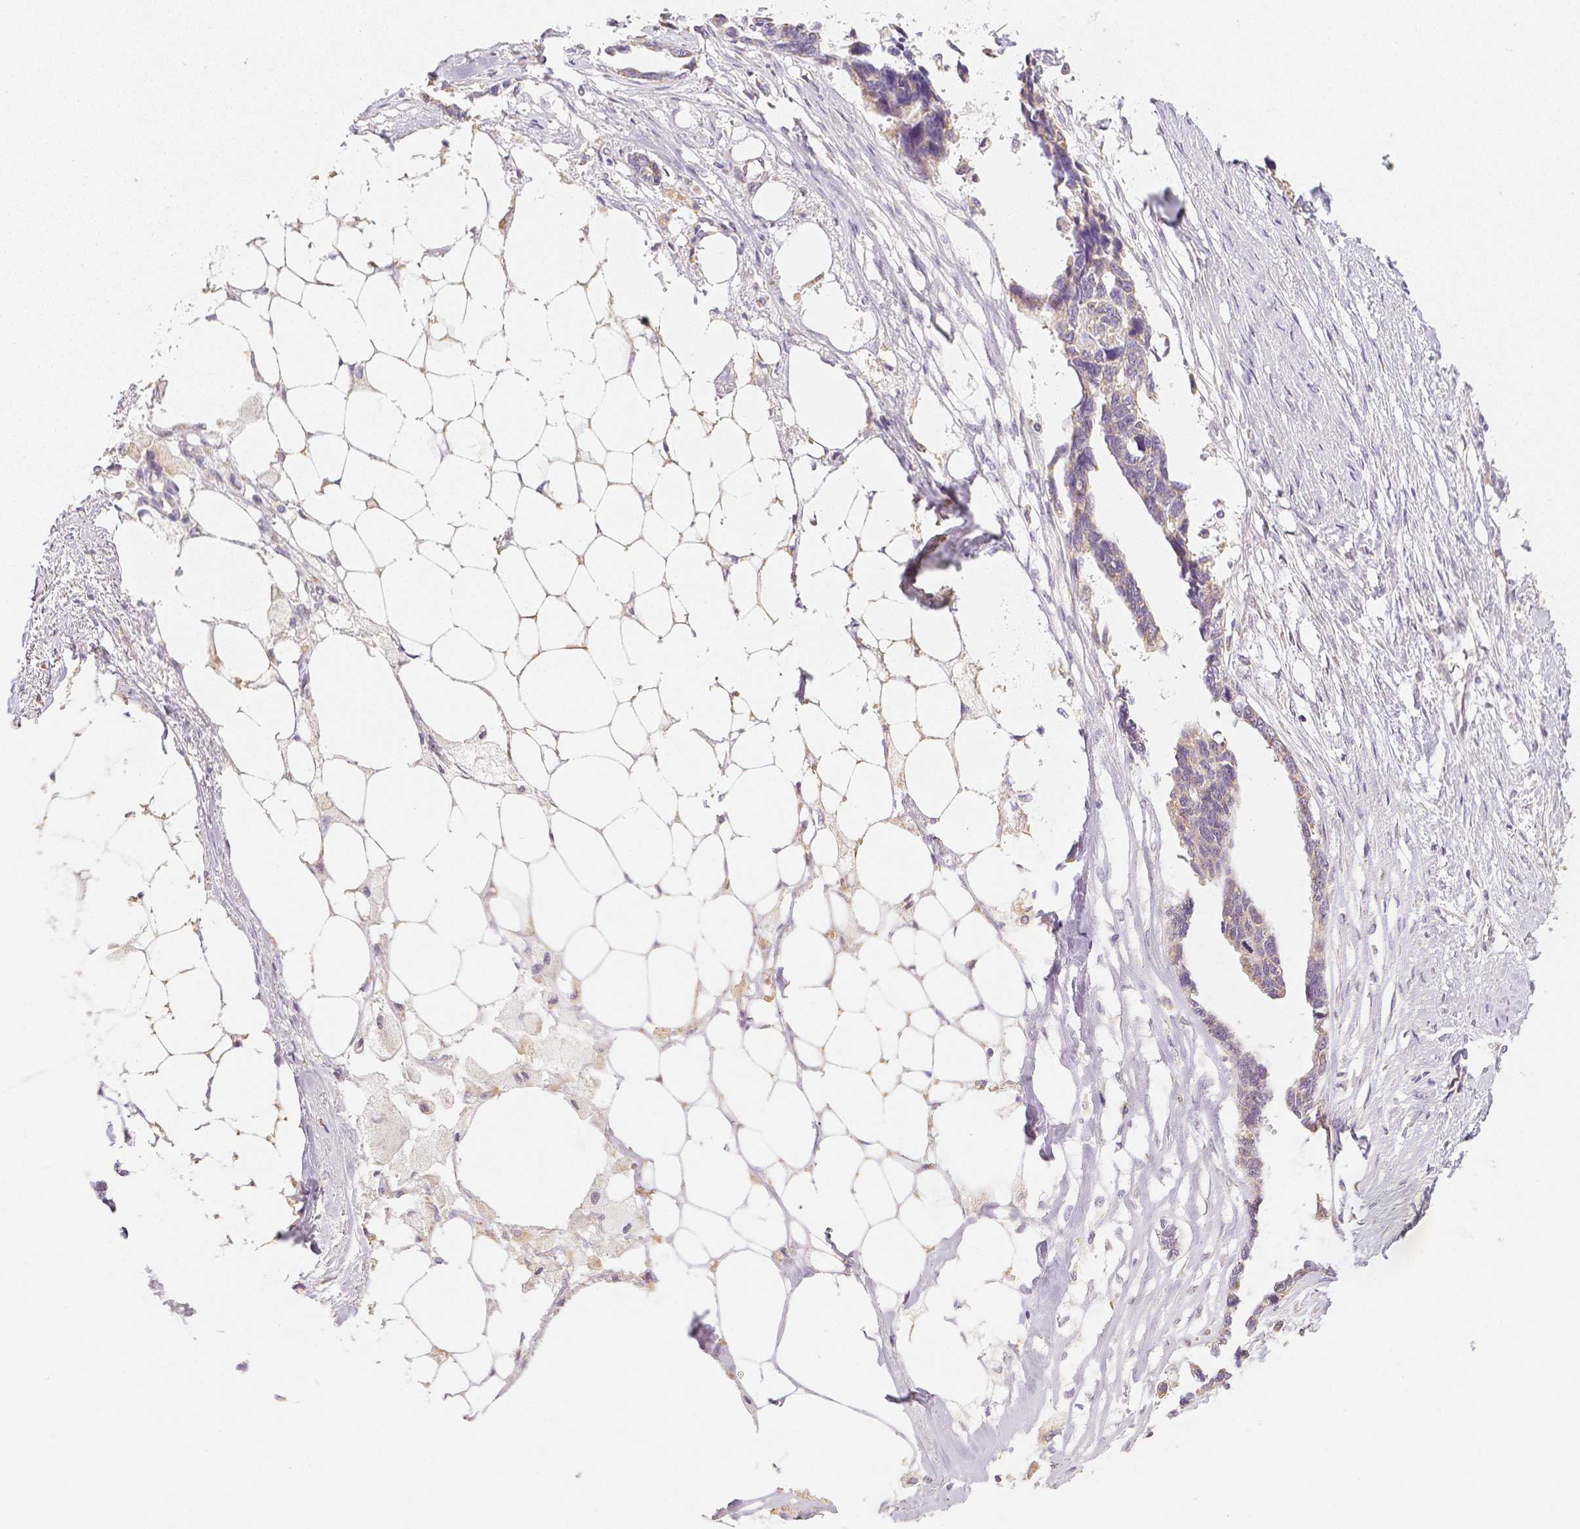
{"staining": {"intensity": "weak", "quantity": ">75%", "location": "cytoplasmic/membranous"}, "tissue": "ovarian cancer", "cell_type": "Tumor cells", "image_type": "cancer", "snomed": [{"axis": "morphology", "description": "Cystadenocarcinoma, serous, NOS"}, {"axis": "topography", "description": "Ovary"}], "caption": "Immunohistochemical staining of ovarian serous cystadenocarcinoma reveals weak cytoplasmic/membranous protein positivity in about >75% of tumor cells.", "gene": "NVL", "patient": {"sex": "female", "age": 69}}